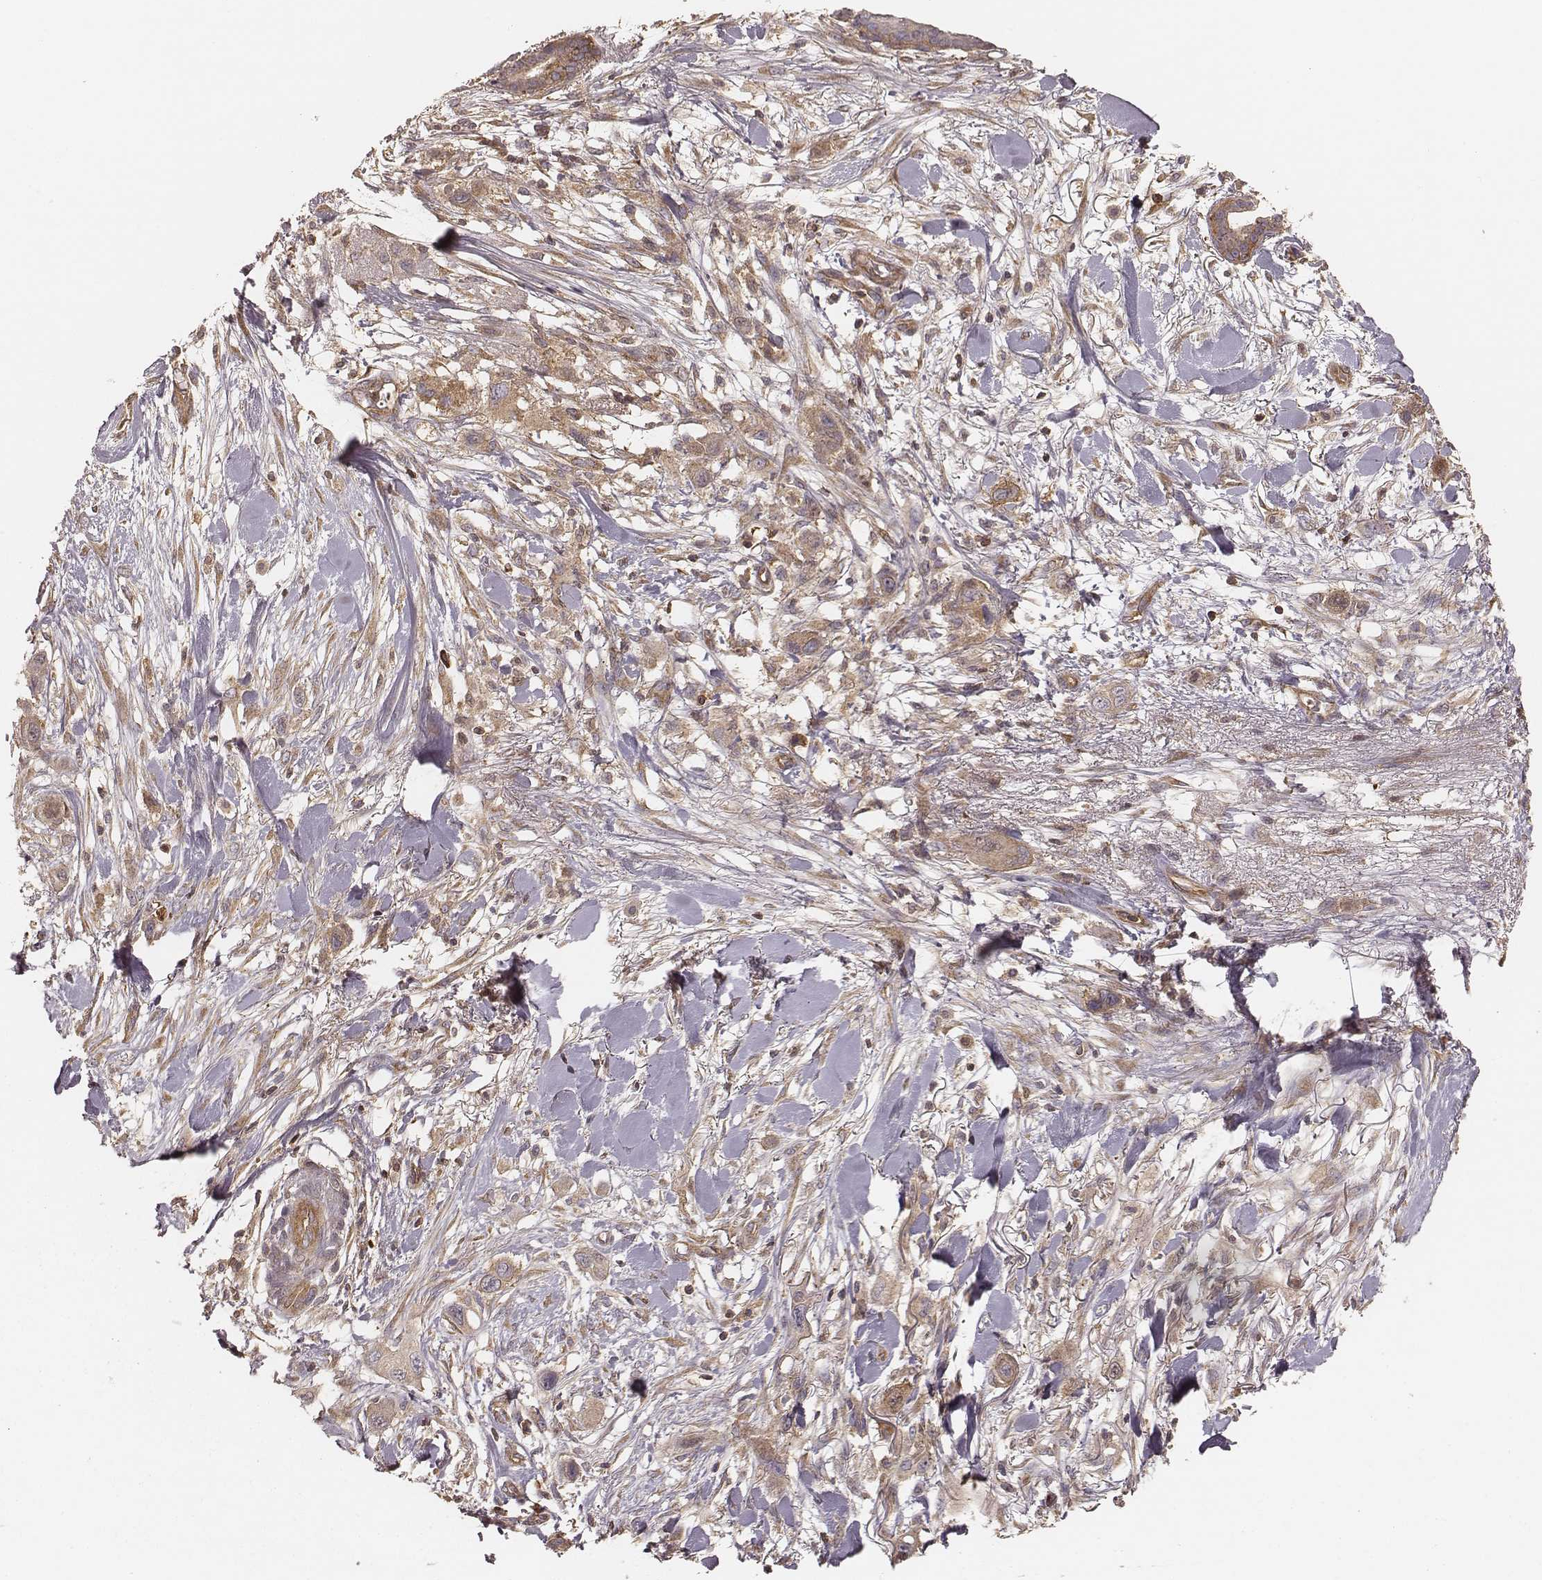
{"staining": {"intensity": "moderate", "quantity": ">75%", "location": "cytoplasmic/membranous"}, "tissue": "skin cancer", "cell_type": "Tumor cells", "image_type": "cancer", "snomed": [{"axis": "morphology", "description": "Squamous cell carcinoma, NOS"}, {"axis": "topography", "description": "Skin"}], "caption": "This image exhibits IHC staining of skin cancer (squamous cell carcinoma), with medium moderate cytoplasmic/membranous staining in about >75% of tumor cells.", "gene": "CARS1", "patient": {"sex": "male", "age": 79}}